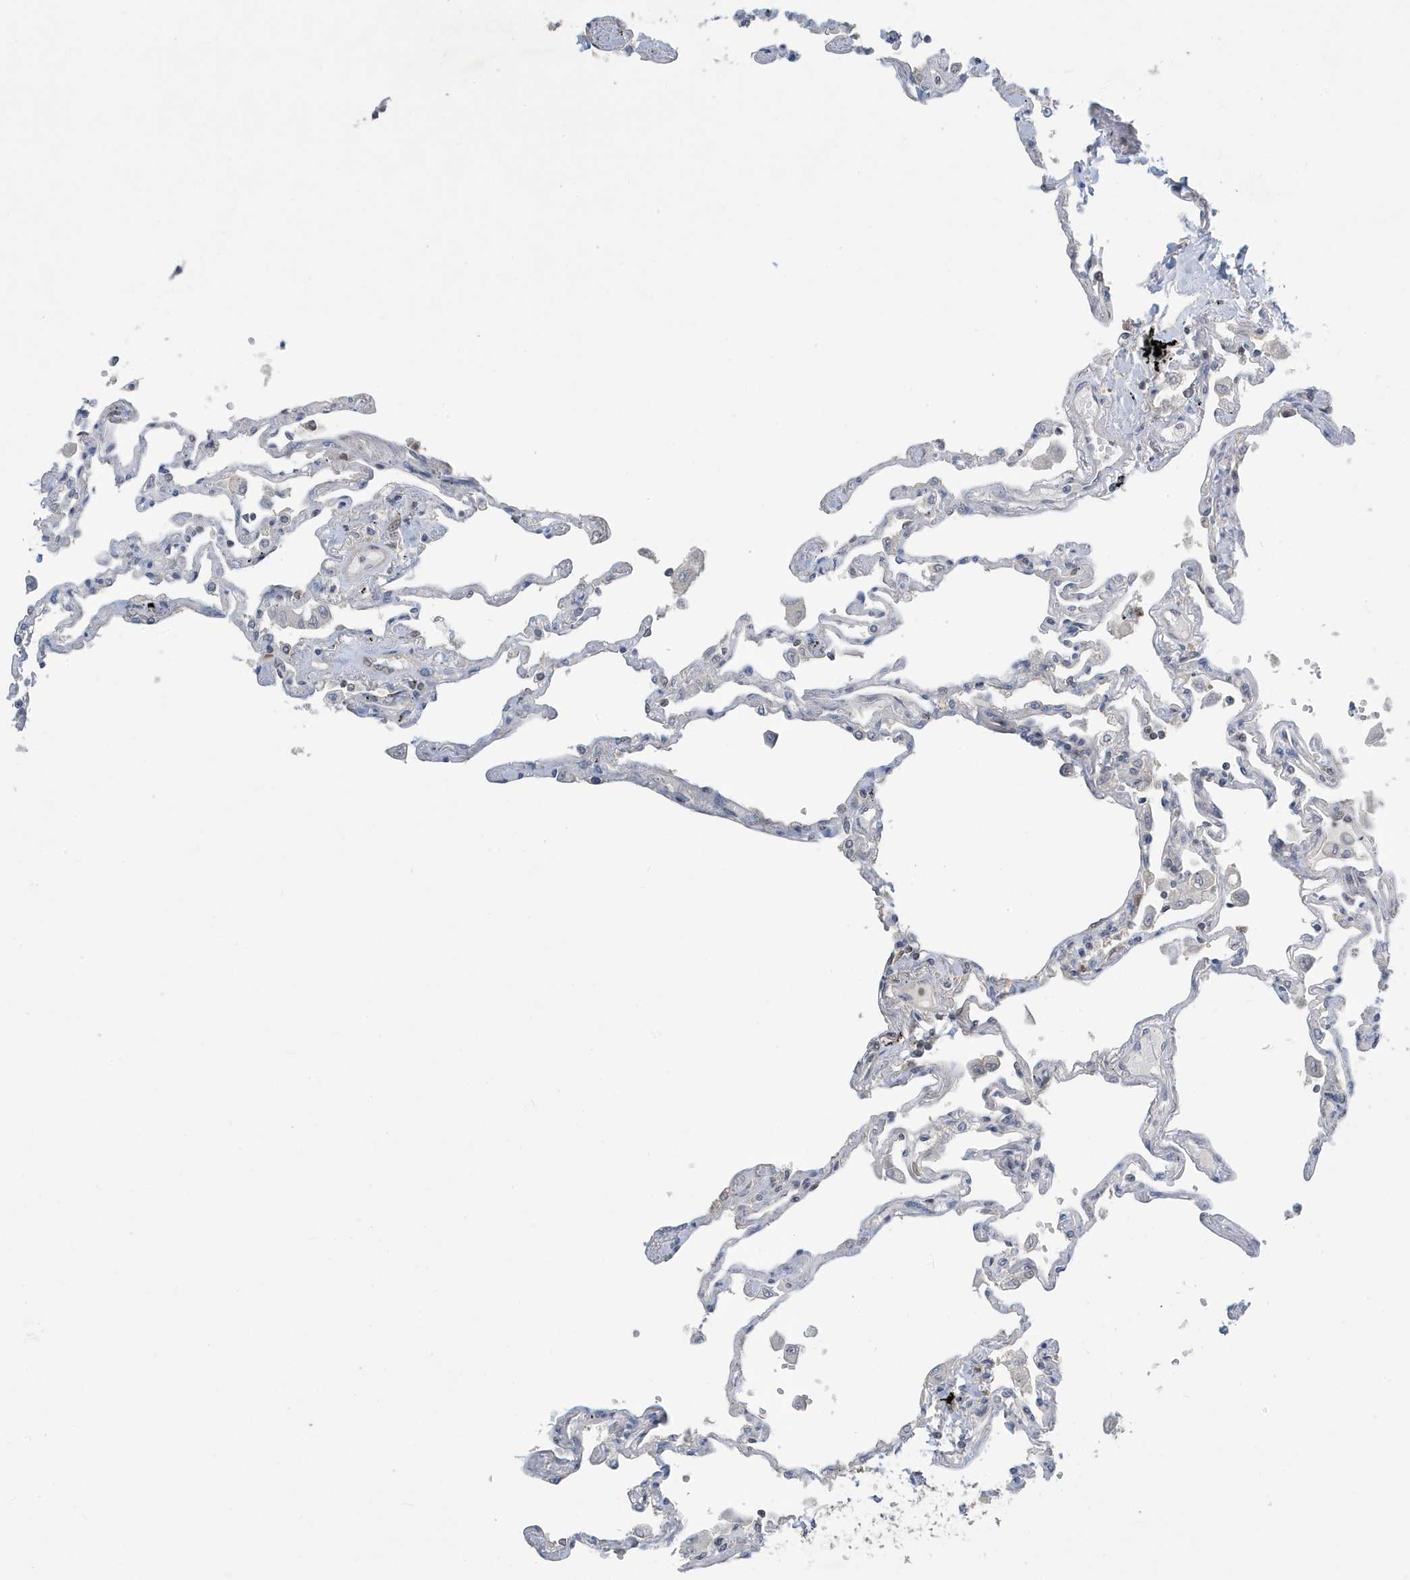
{"staining": {"intensity": "moderate", "quantity": "<25%", "location": "cytoplasmic/membranous,nuclear"}, "tissue": "lung", "cell_type": "Alveolar cells", "image_type": "normal", "snomed": [{"axis": "morphology", "description": "Normal tissue, NOS"}, {"axis": "topography", "description": "Lung"}], "caption": "The histopathology image reveals immunohistochemical staining of unremarkable lung. There is moderate cytoplasmic/membranous,nuclear positivity is present in about <25% of alveolar cells. (brown staining indicates protein expression, while blue staining denotes nuclei).", "gene": "NCOA7", "patient": {"sex": "female", "age": 67}}